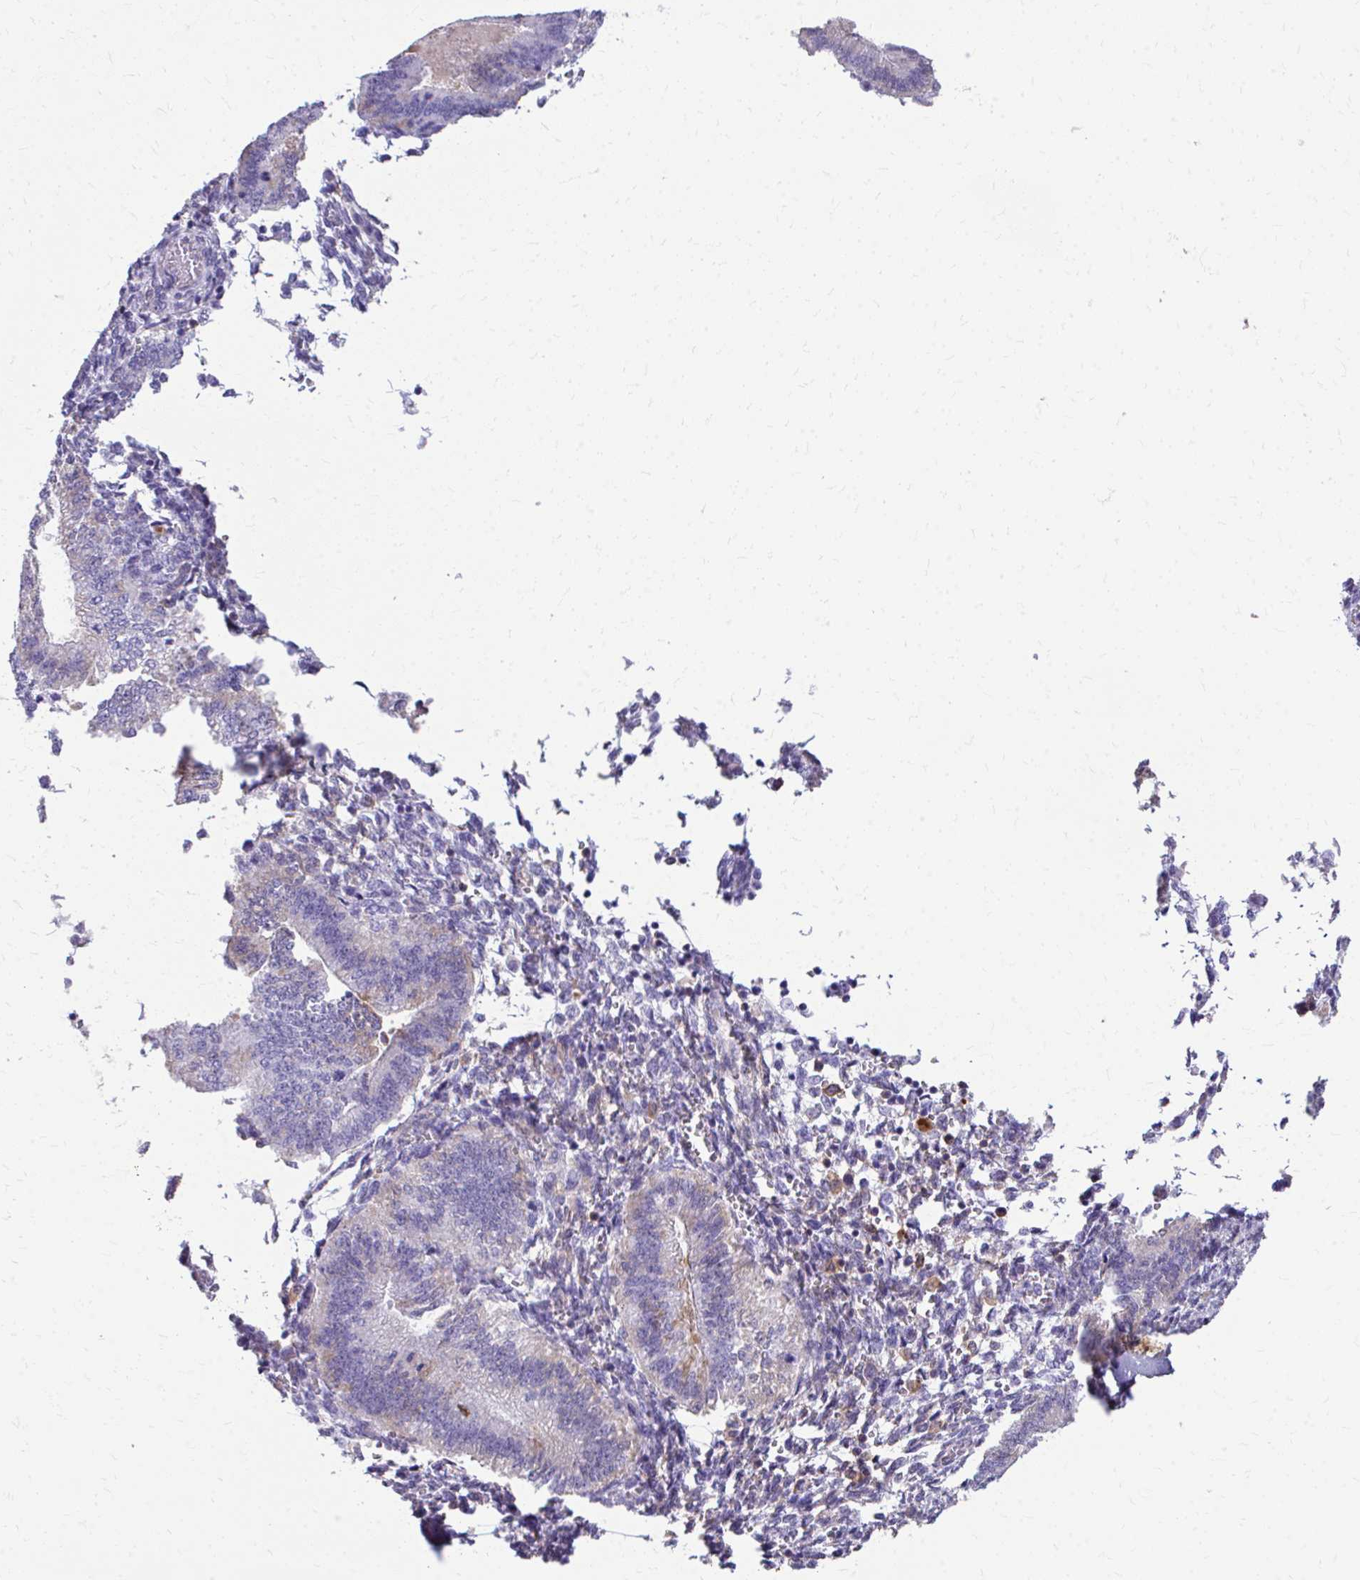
{"staining": {"intensity": "negative", "quantity": "none", "location": "none"}, "tissue": "endometrium", "cell_type": "Cells in endometrial stroma", "image_type": "normal", "snomed": [{"axis": "morphology", "description": "Normal tissue, NOS"}, {"axis": "topography", "description": "Endometrium"}], "caption": "This micrograph is of unremarkable endometrium stained with immunohistochemistry to label a protein in brown with the nuclei are counter-stained blue. There is no expression in cells in endometrial stroma. The staining was performed using DAB to visualize the protein expression in brown, while the nuclei were stained in blue with hematoxylin (Magnification: 20x).", "gene": "CFH", "patient": {"sex": "female", "age": 25}}